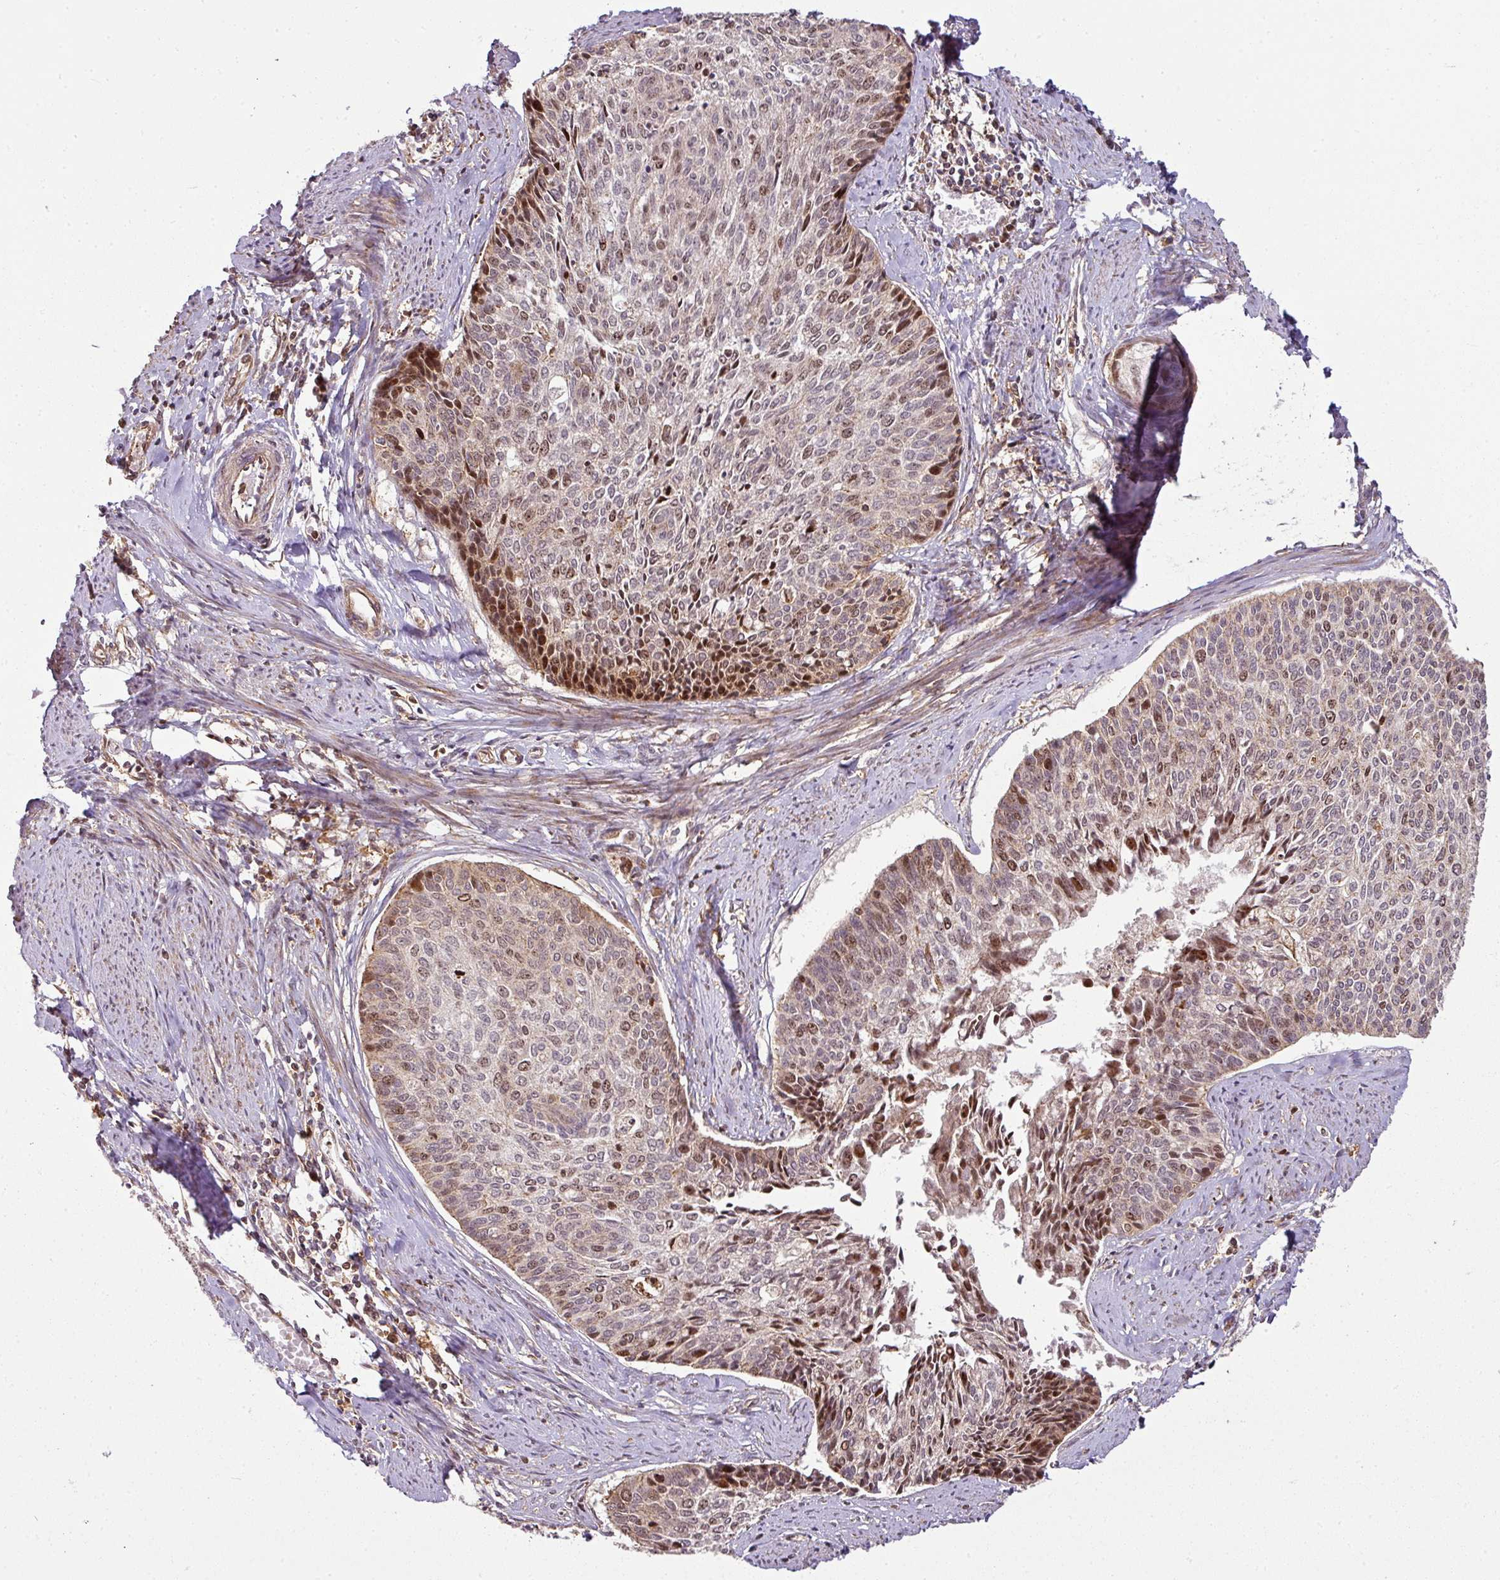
{"staining": {"intensity": "moderate", "quantity": ">75%", "location": "nuclear"}, "tissue": "cervical cancer", "cell_type": "Tumor cells", "image_type": "cancer", "snomed": [{"axis": "morphology", "description": "Squamous cell carcinoma, NOS"}, {"axis": "topography", "description": "Cervix"}], "caption": "Immunohistochemical staining of cervical cancer (squamous cell carcinoma) demonstrates moderate nuclear protein staining in about >75% of tumor cells. The protein of interest is stained brown, and the nuclei are stained in blue (DAB IHC with brightfield microscopy, high magnification).", "gene": "ATAT1", "patient": {"sex": "female", "age": 55}}